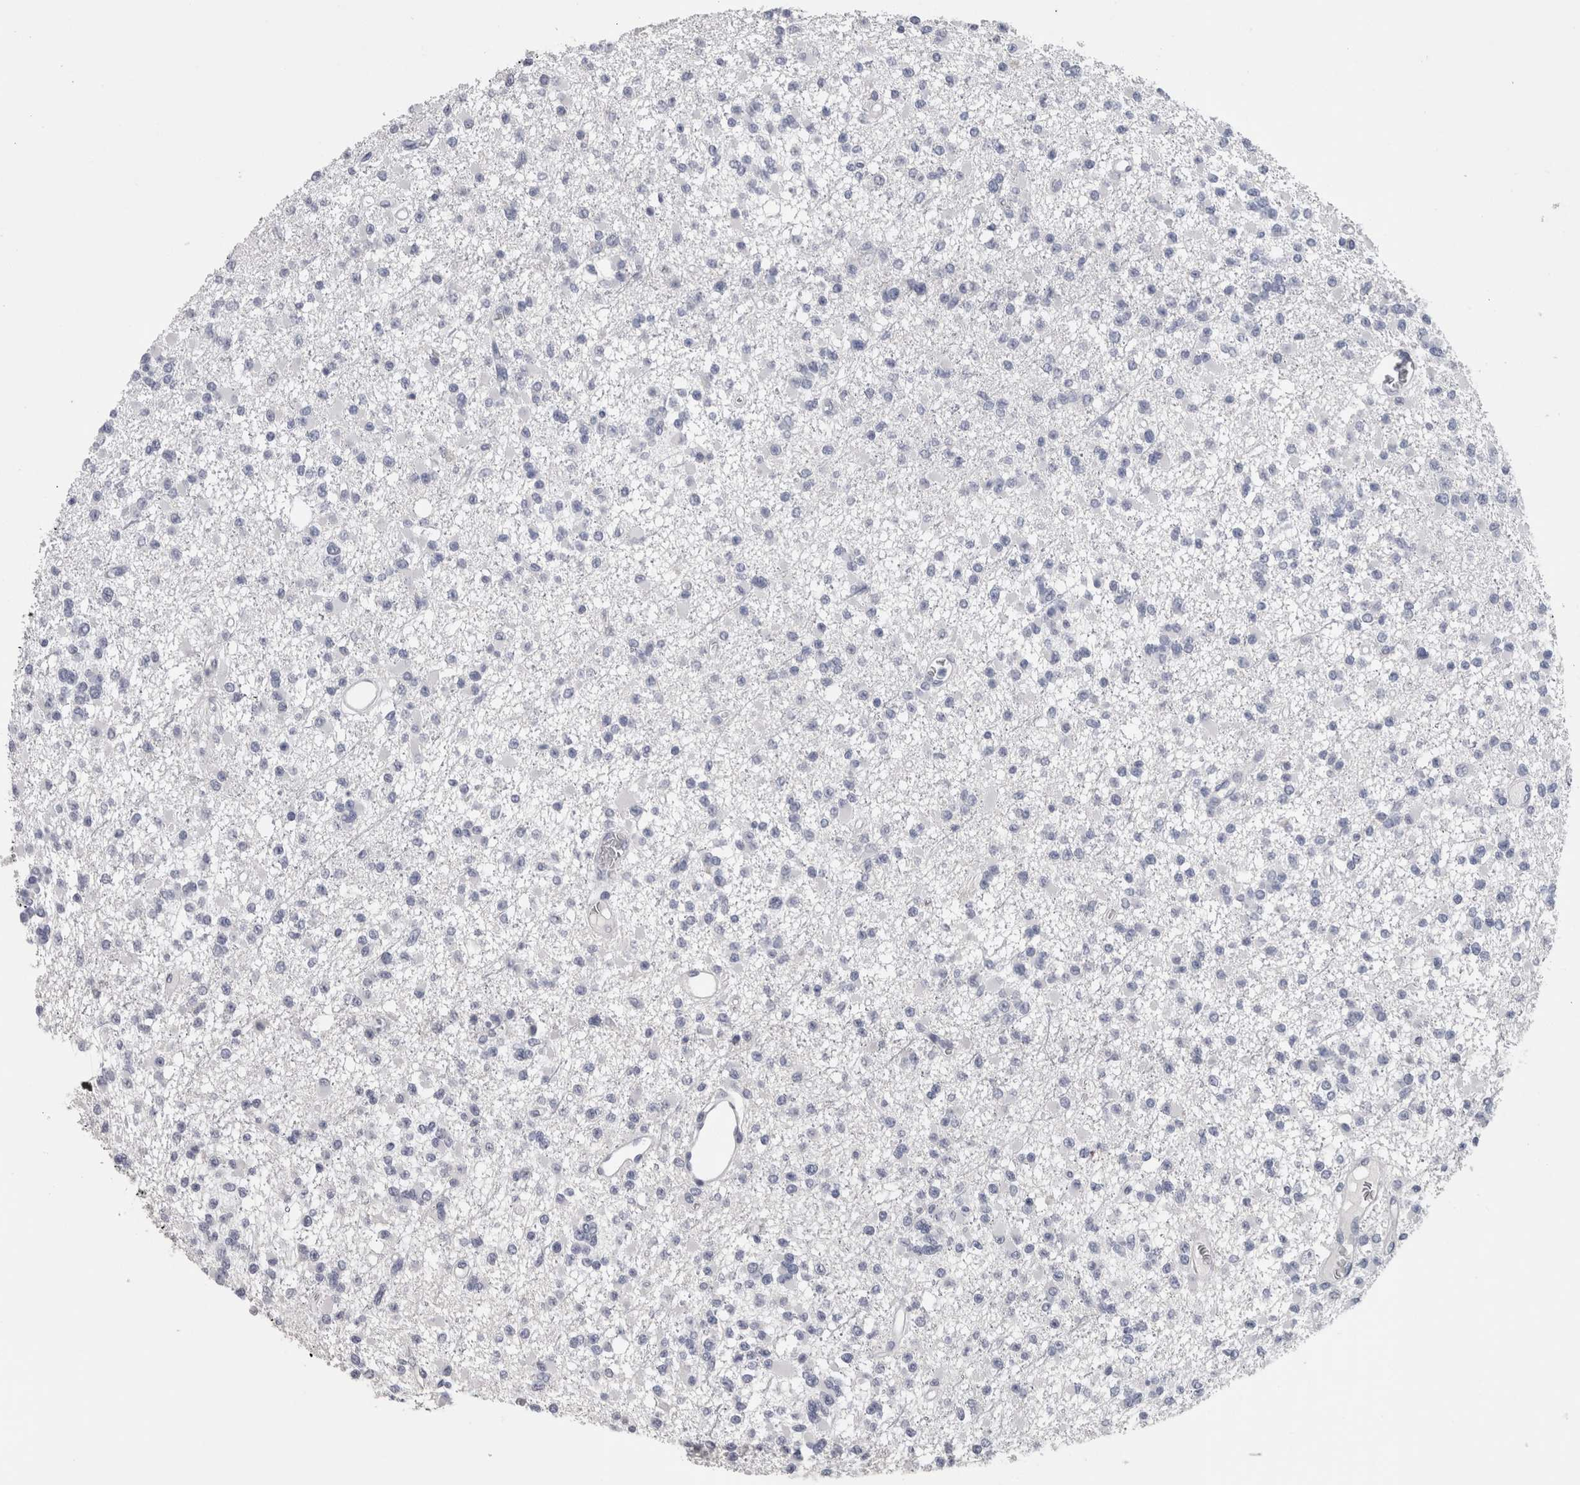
{"staining": {"intensity": "negative", "quantity": "none", "location": "none"}, "tissue": "glioma", "cell_type": "Tumor cells", "image_type": "cancer", "snomed": [{"axis": "morphology", "description": "Glioma, malignant, Low grade"}, {"axis": "topography", "description": "Brain"}], "caption": "A histopathology image of glioma stained for a protein displays no brown staining in tumor cells.", "gene": "CA8", "patient": {"sex": "female", "age": 22}}